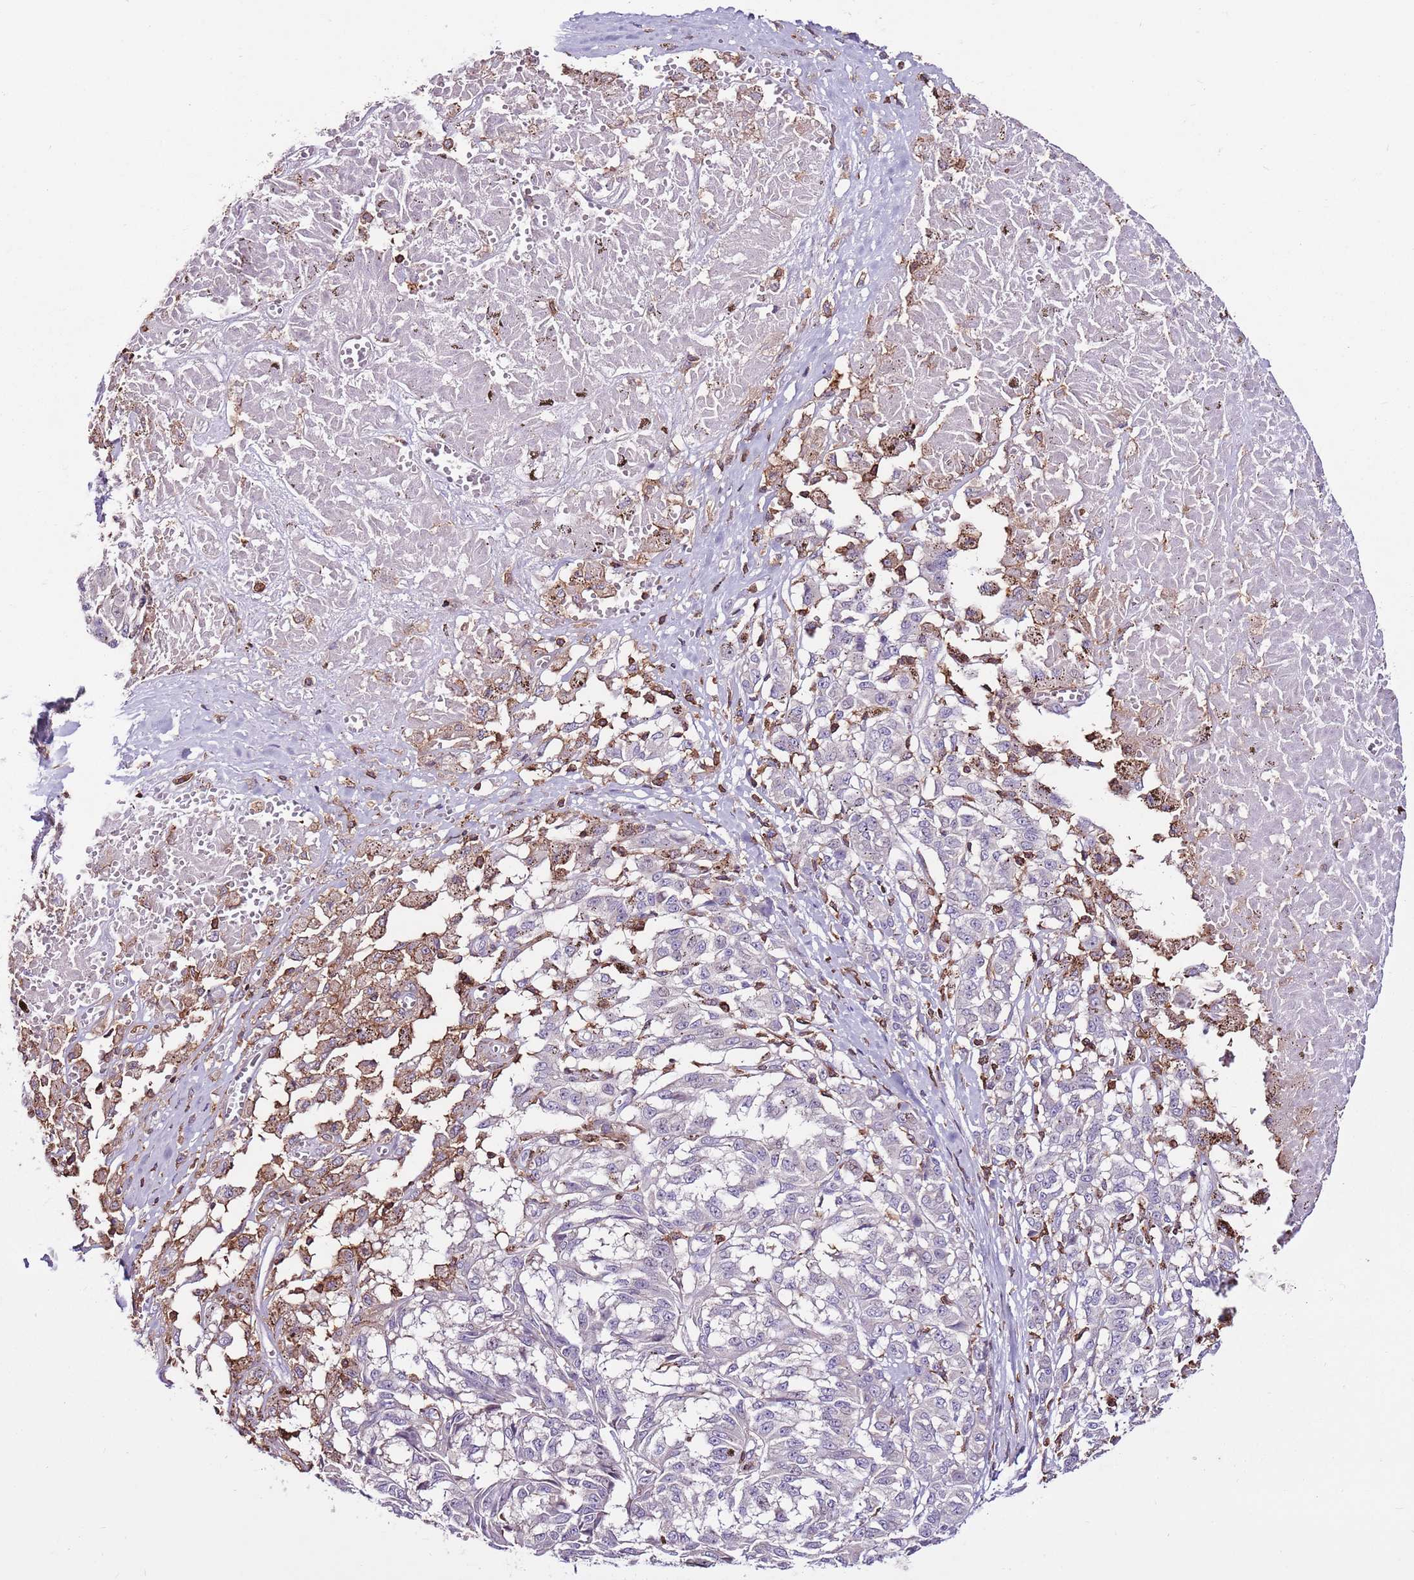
{"staining": {"intensity": "negative", "quantity": "none", "location": "none"}, "tissue": "melanoma", "cell_type": "Tumor cells", "image_type": "cancer", "snomed": [{"axis": "morphology", "description": "Malignant melanoma, NOS"}, {"axis": "topography", "description": "Skin"}], "caption": "An immunohistochemistry (IHC) image of malignant melanoma is shown. There is no staining in tumor cells of malignant melanoma. The staining was performed using DAB (3,3'-diaminobenzidine) to visualize the protein expression in brown, while the nuclei were stained in blue with hematoxylin (Magnification: 20x).", "gene": "ZSWIM1", "patient": {"sex": "female", "age": 72}}